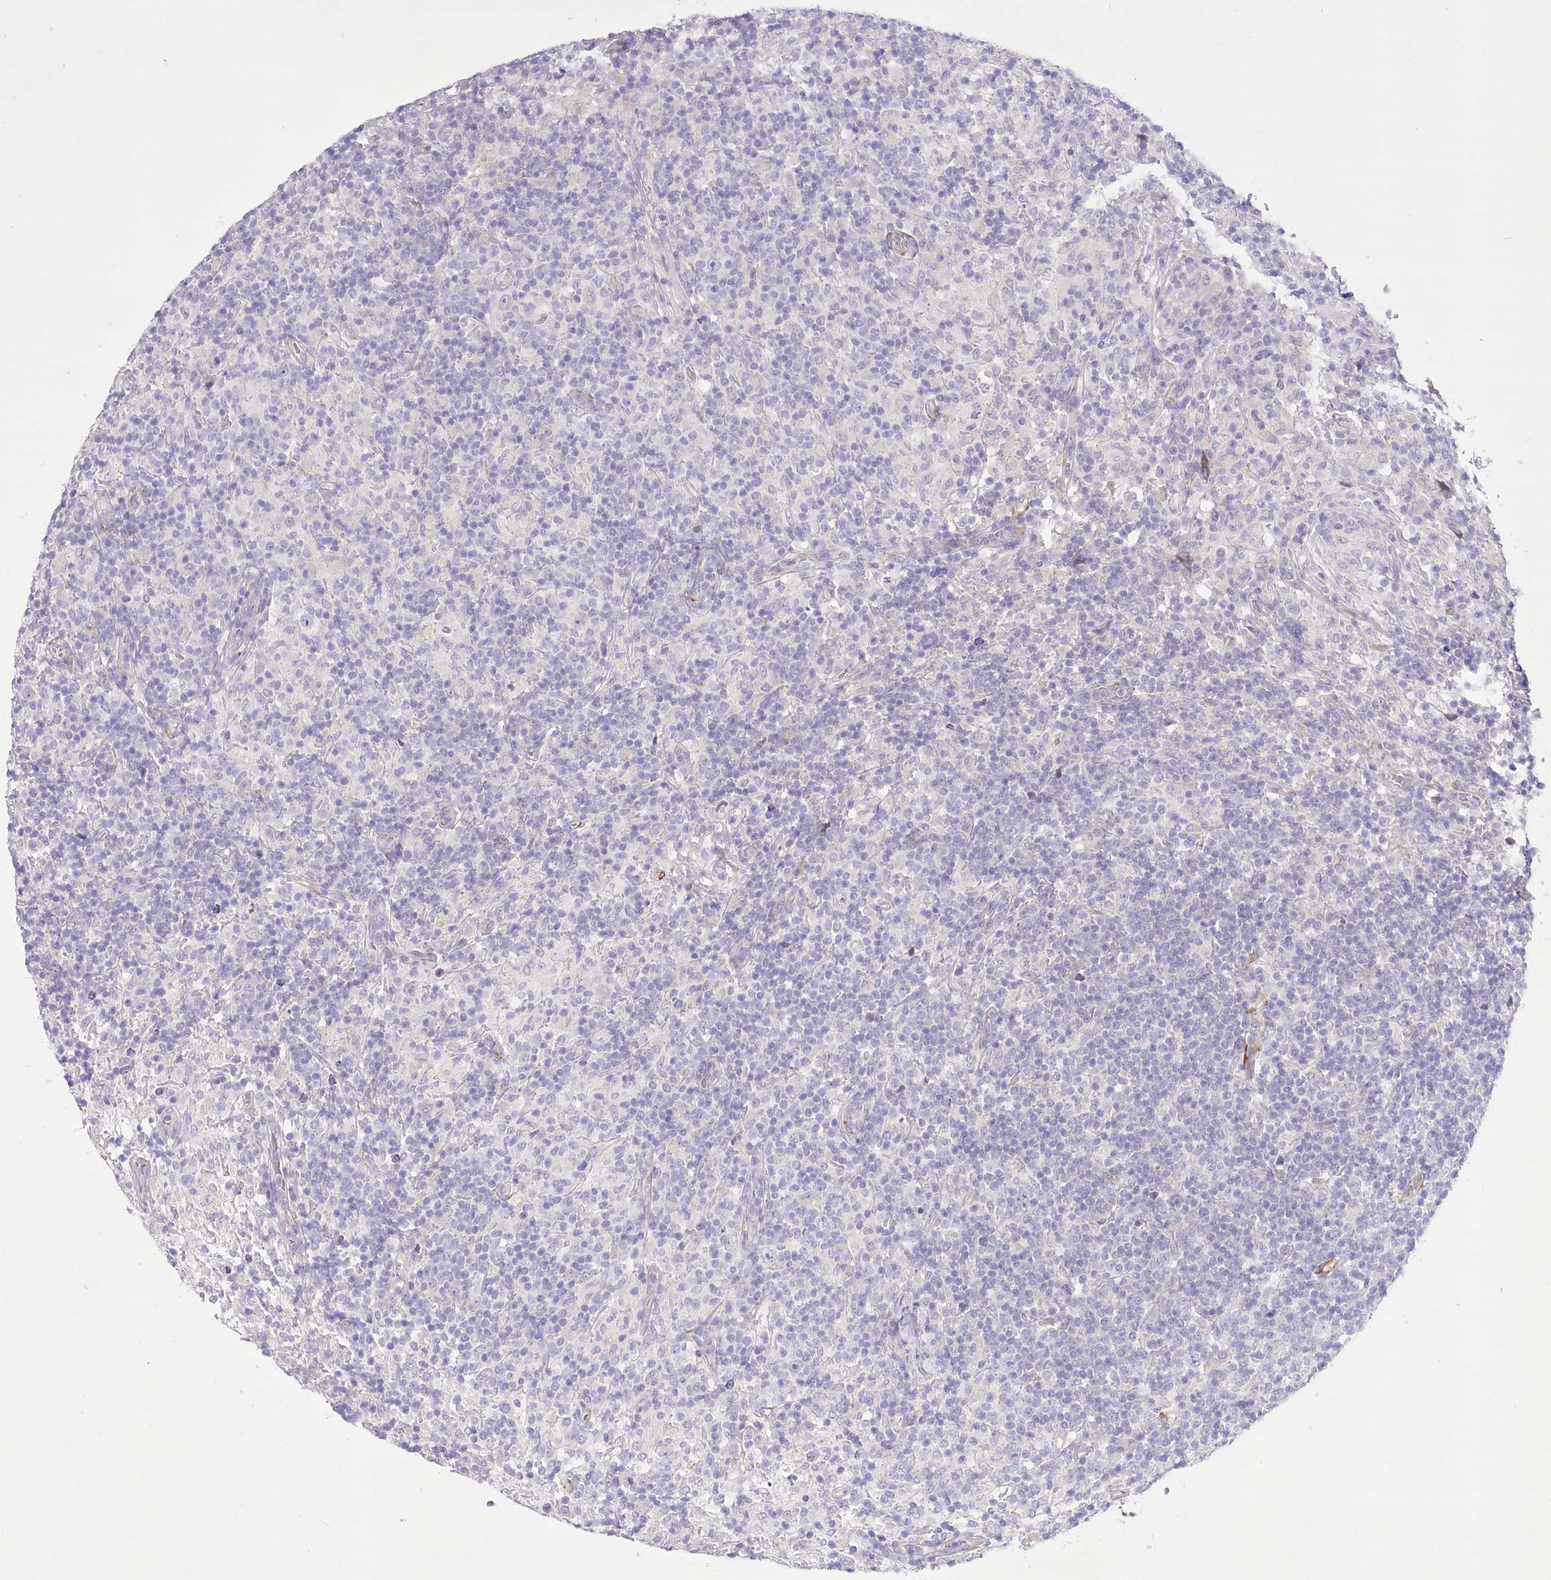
{"staining": {"intensity": "negative", "quantity": "none", "location": "none"}, "tissue": "lymphoma", "cell_type": "Tumor cells", "image_type": "cancer", "snomed": [{"axis": "morphology", "description": "Hodgkin's disease, NOS"}, {"axis": "topography", "description": "Lymph node"}], "caption": "The photomicrograph demonstrates no staining of tumor cells in lymphoma.", "gene": "ANGPTL3", "patient": {"sex": "male", "age": 70}}